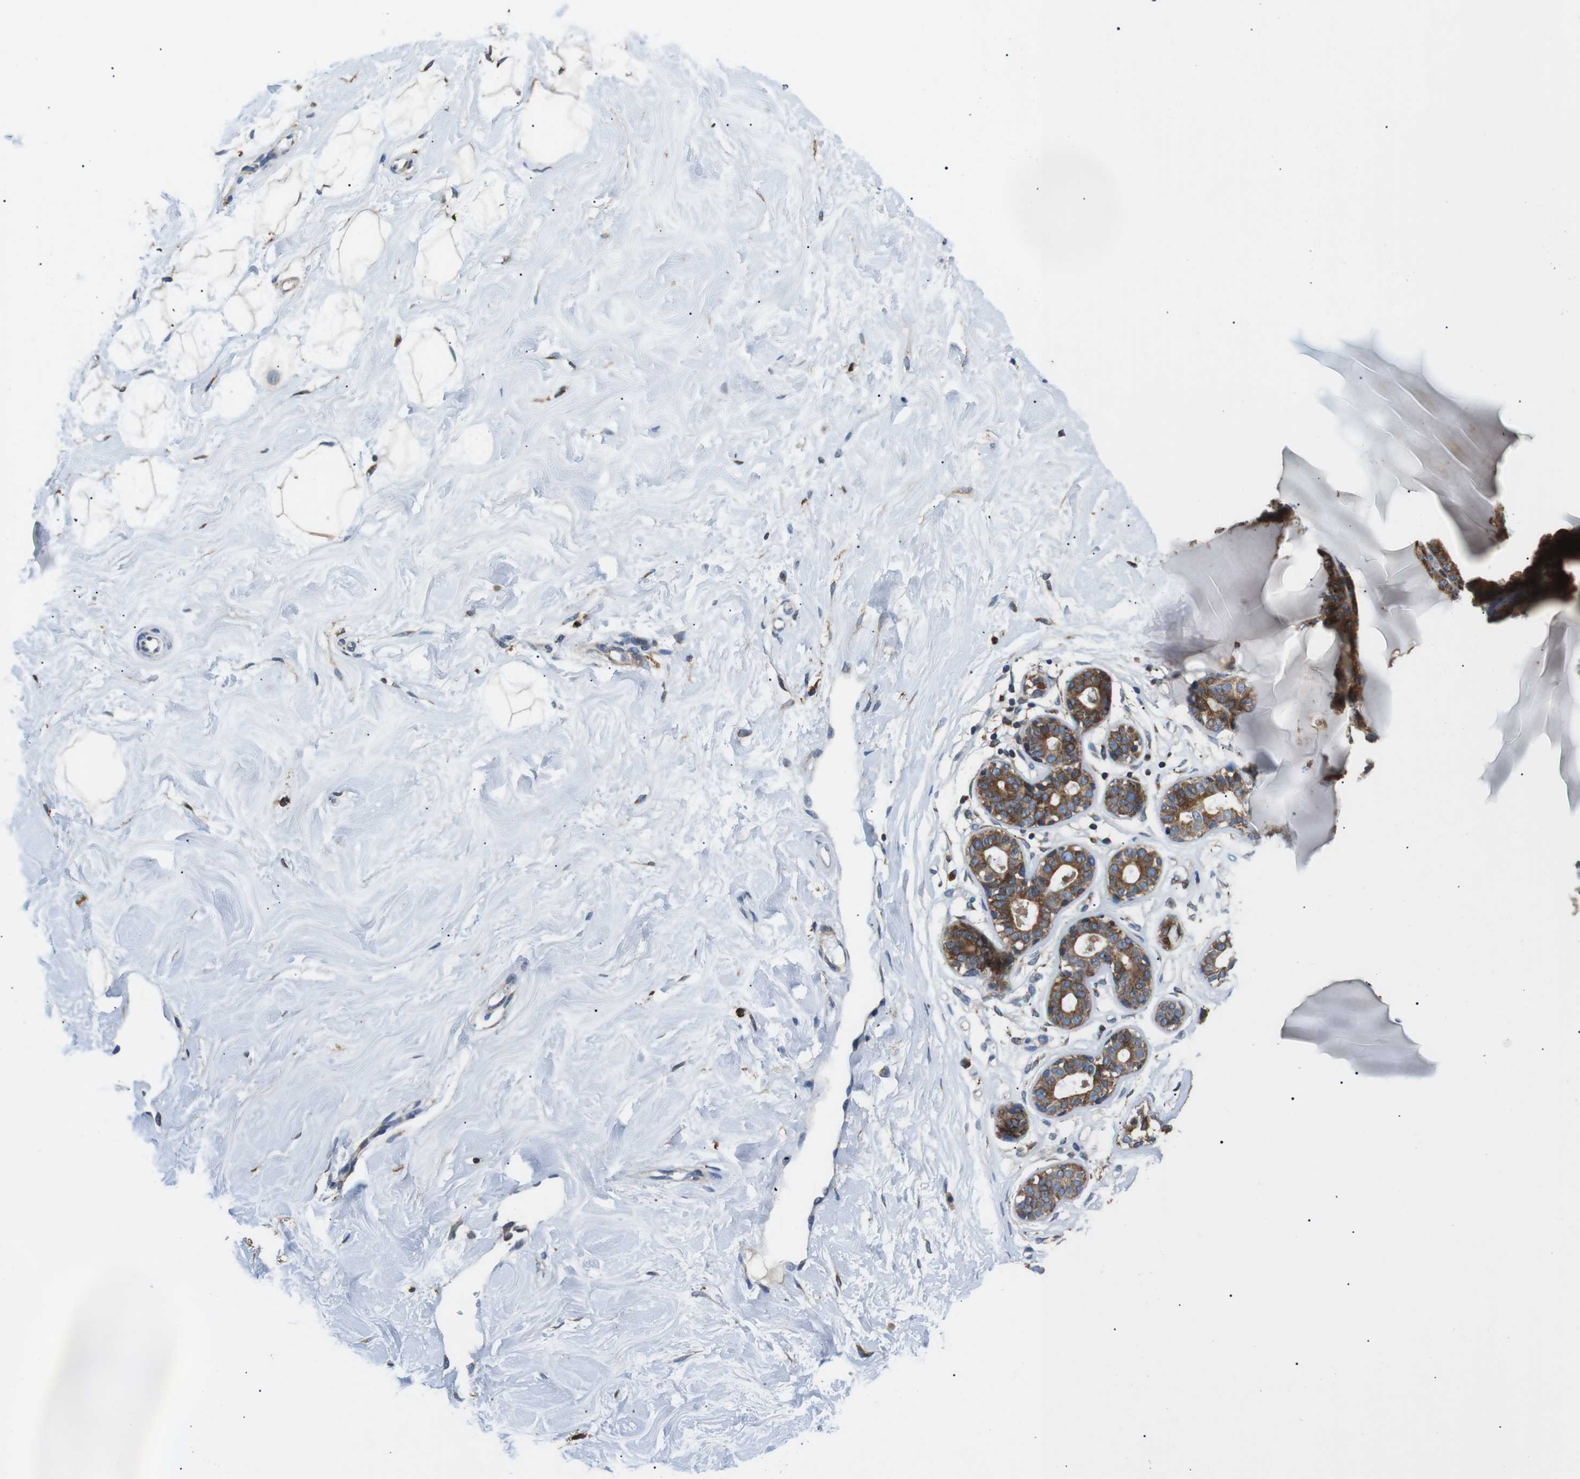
{"staining": {"intensity": "weak", "quantity": ">75%", "location": "cytoplasmic/membranous"}, "tissue": "breast", "cell_type": "Adipocytes", "image_type": "normal", "snomed": [{"axis": "morphology", "description": "Normal tissue, NOS"}, {"axis": "topography", "description": "Breast"}], "caption": "Human breast stained with a protein marker demonstrates weak staining in adipocytes.", "gene": "RAB9A", "patient": {"sex": "female", "age": 23}}